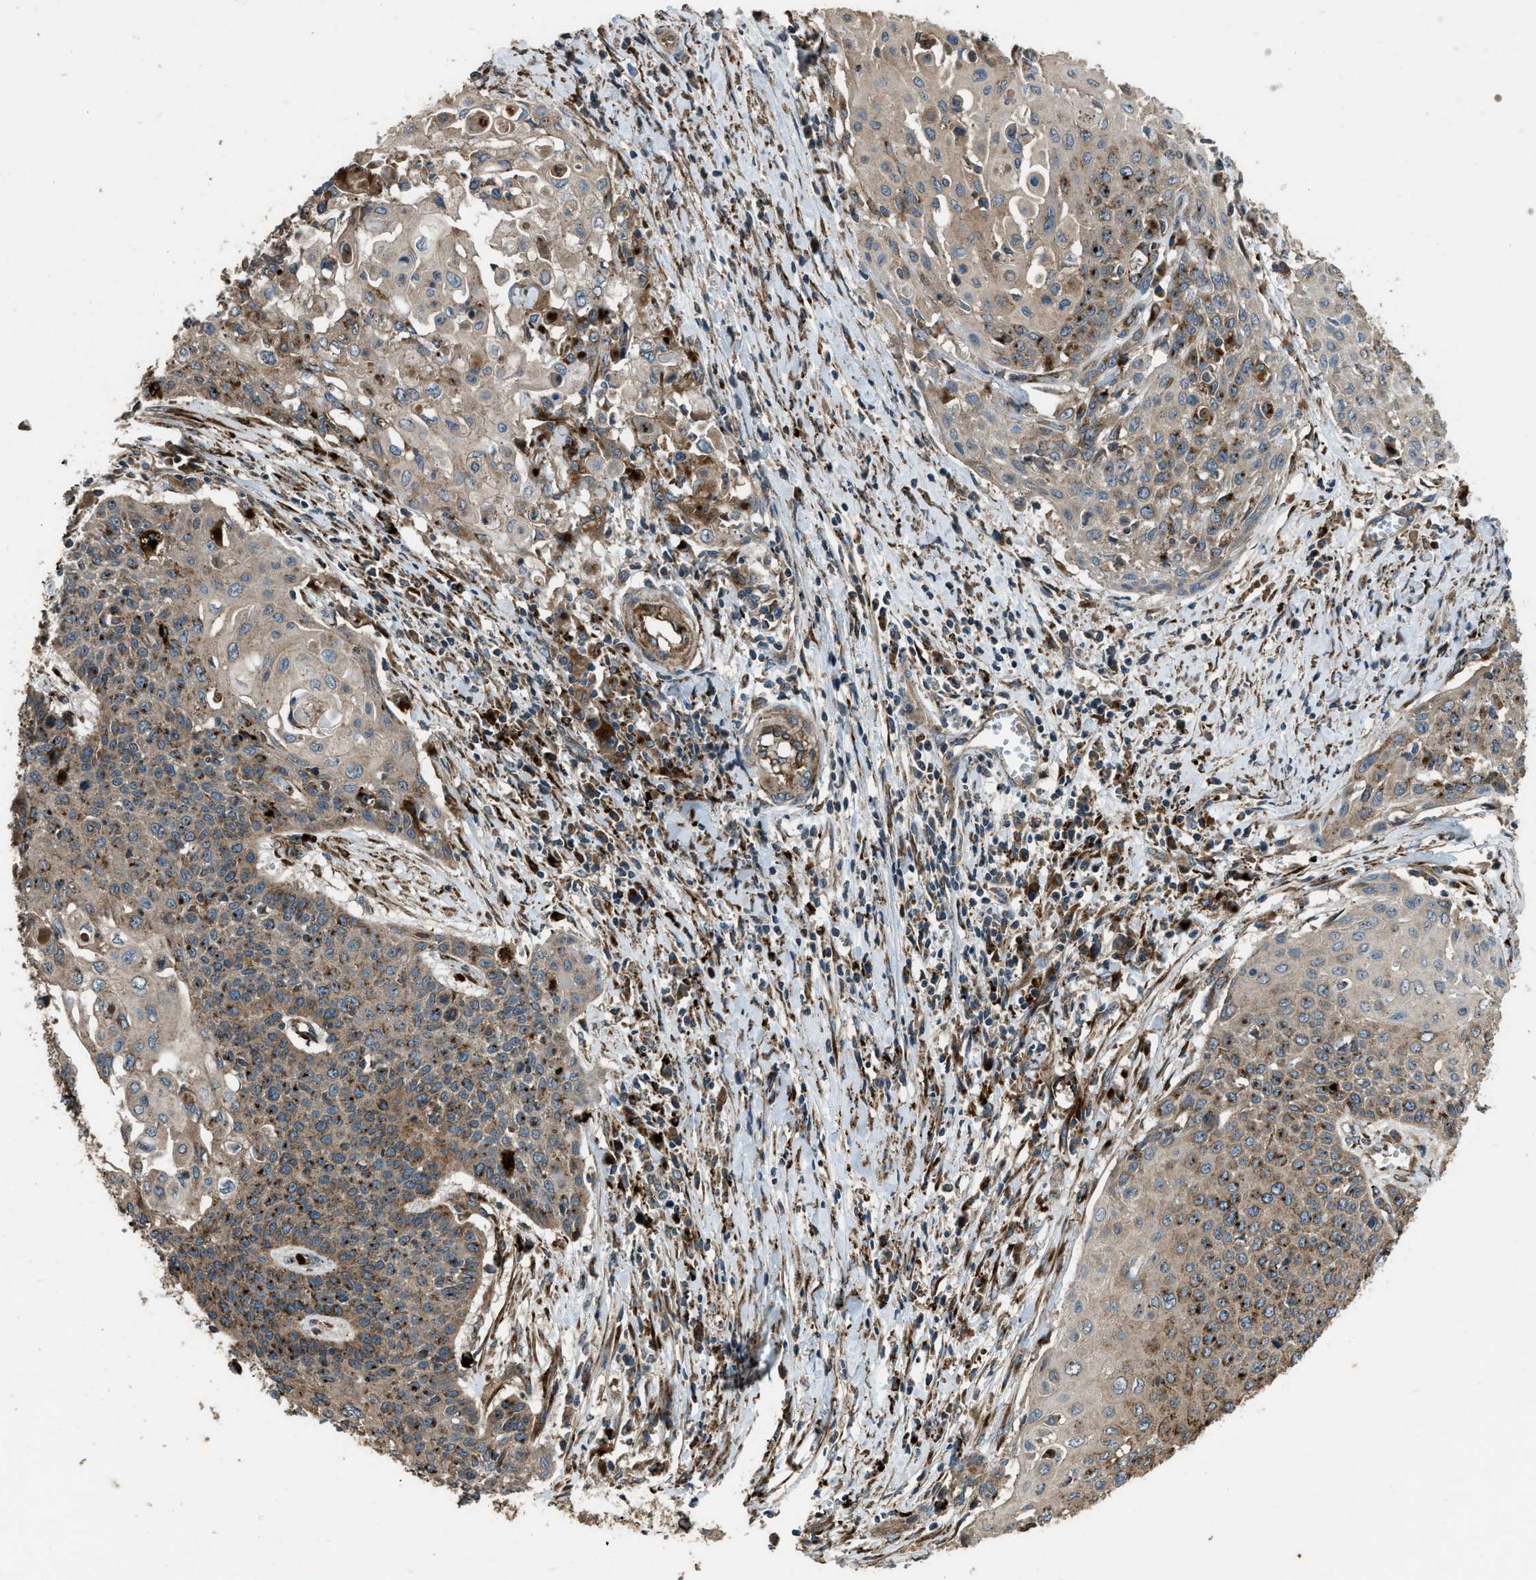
{"staining": {"intensity": "weak", "quantity": ">75%", "location": "cytoplasmic/membranous"}, "tissue": "cervical cancer", "cell_type": "Tumor cells", "image_type": "cancer", "snomed": [{"axis": "morphology", "description": "Squamous cell carcinoma, NOS"}, {"axis": "topography", "description": "Cervix"}], "caption": "Approximately >75% of tumor cells in cervical squamous cell carcinoma display weak cytoplasmic/membranous protein expression as visualized by brown immunohistochemical staining.", "gene": "GGH", "patient": {"sex": "female", "age": 39}}